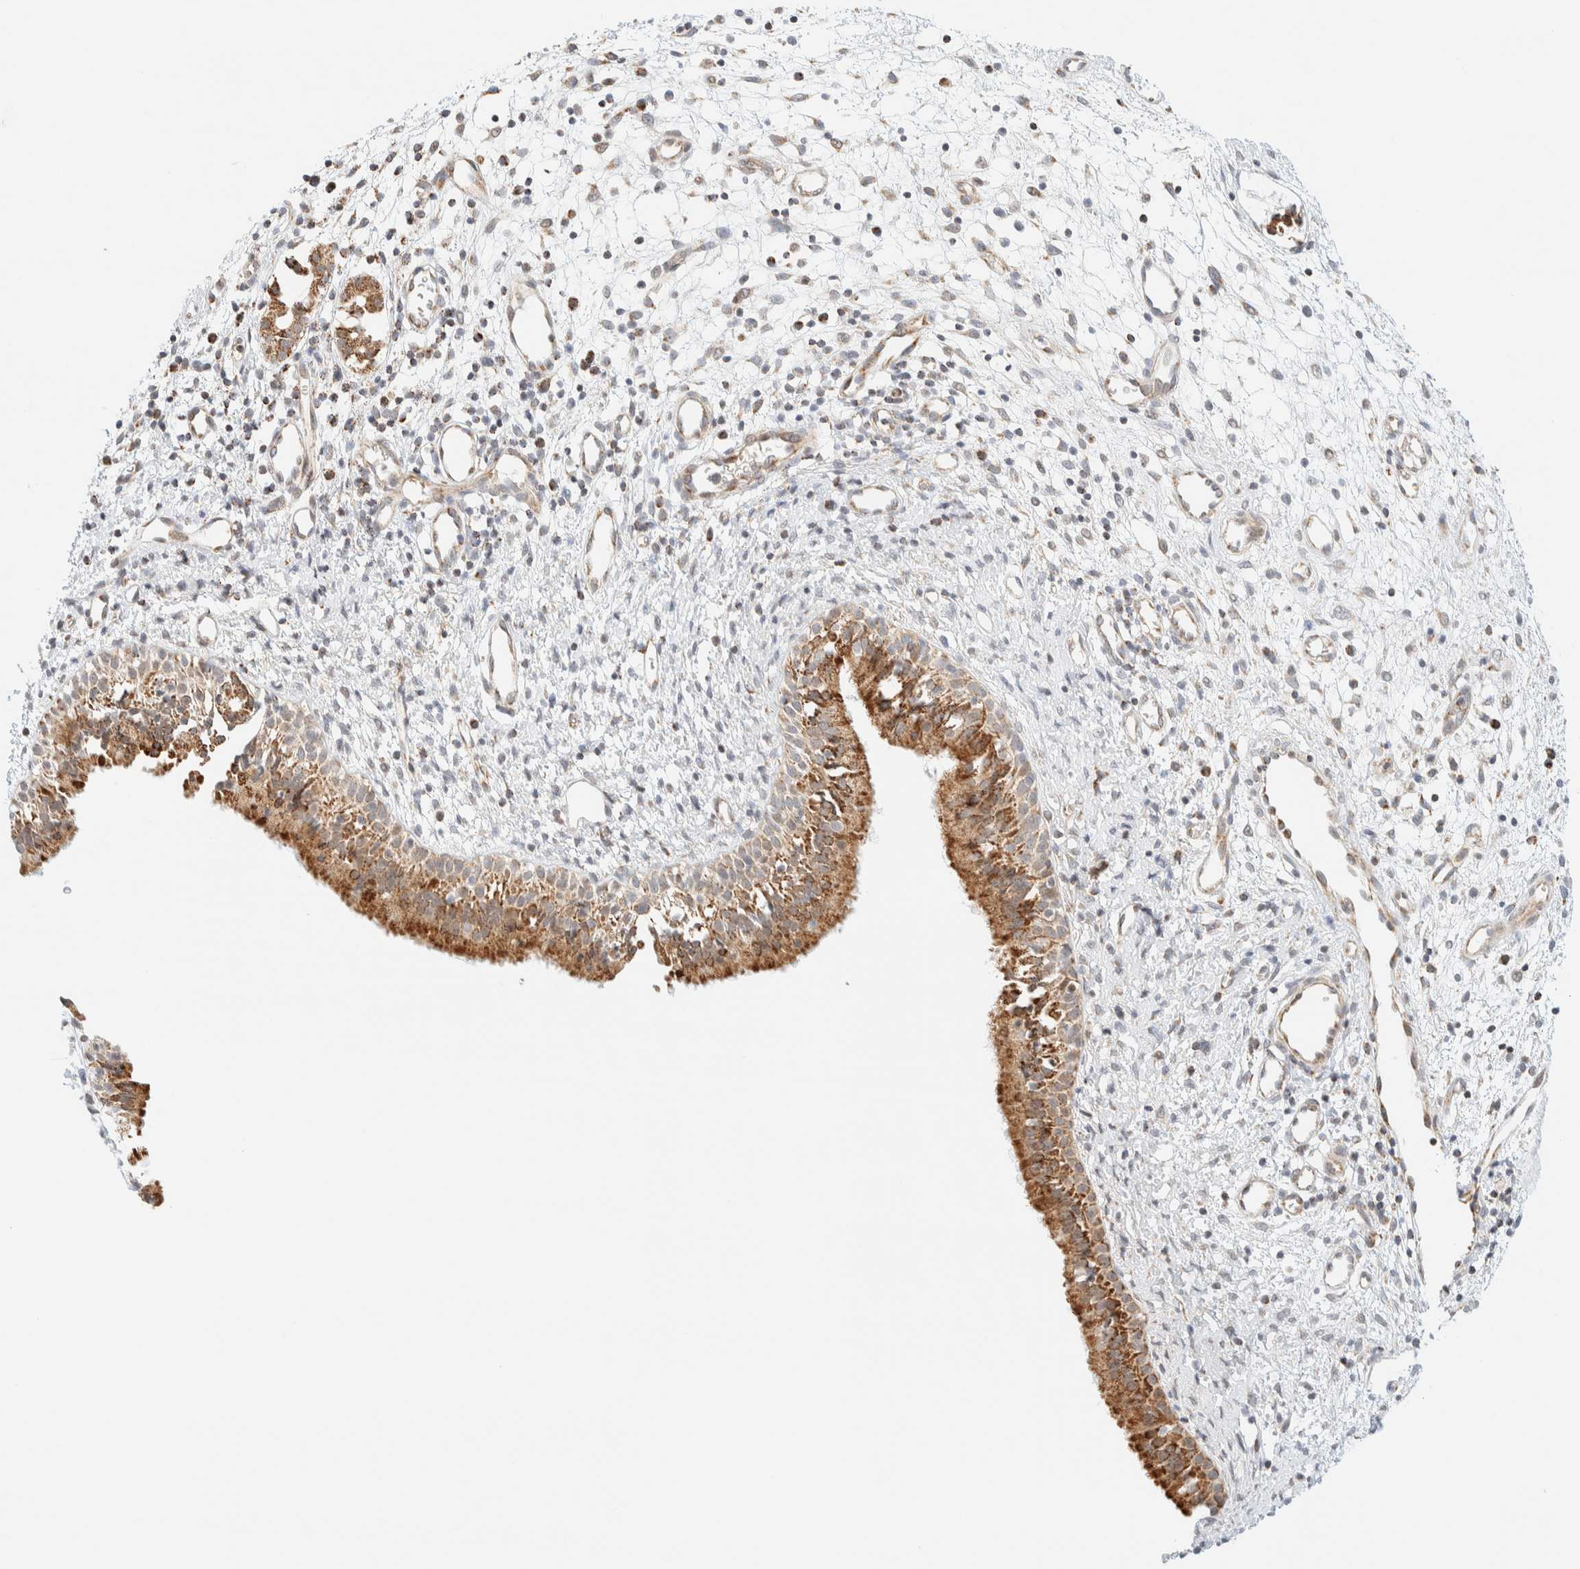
{"staining": {"intensity": "moderate", "quantity": ">75%", "location": "cytoplasmic/membranous"}, "tissue": "nasopharynx", "cell_type": "Respiratory epithelial cells", "image_type": "normal", "snomed": [{"axis": "morphology", "description": "Normal tissue, NOS"}, {"axis": "topography", "description": "Nasopharynx"}], "caption": "Unremarkable nasopharynx was stained to show a protein in brown. There is medium levels of moderate cytoplasmic/membranous expression in approximately >75% of respiratory epithelial cells. (Brightfield microscopy of DAB IHC at high magnification).", "gene": "PPM1K", "patient": {"sex": "male", "age": 22}}